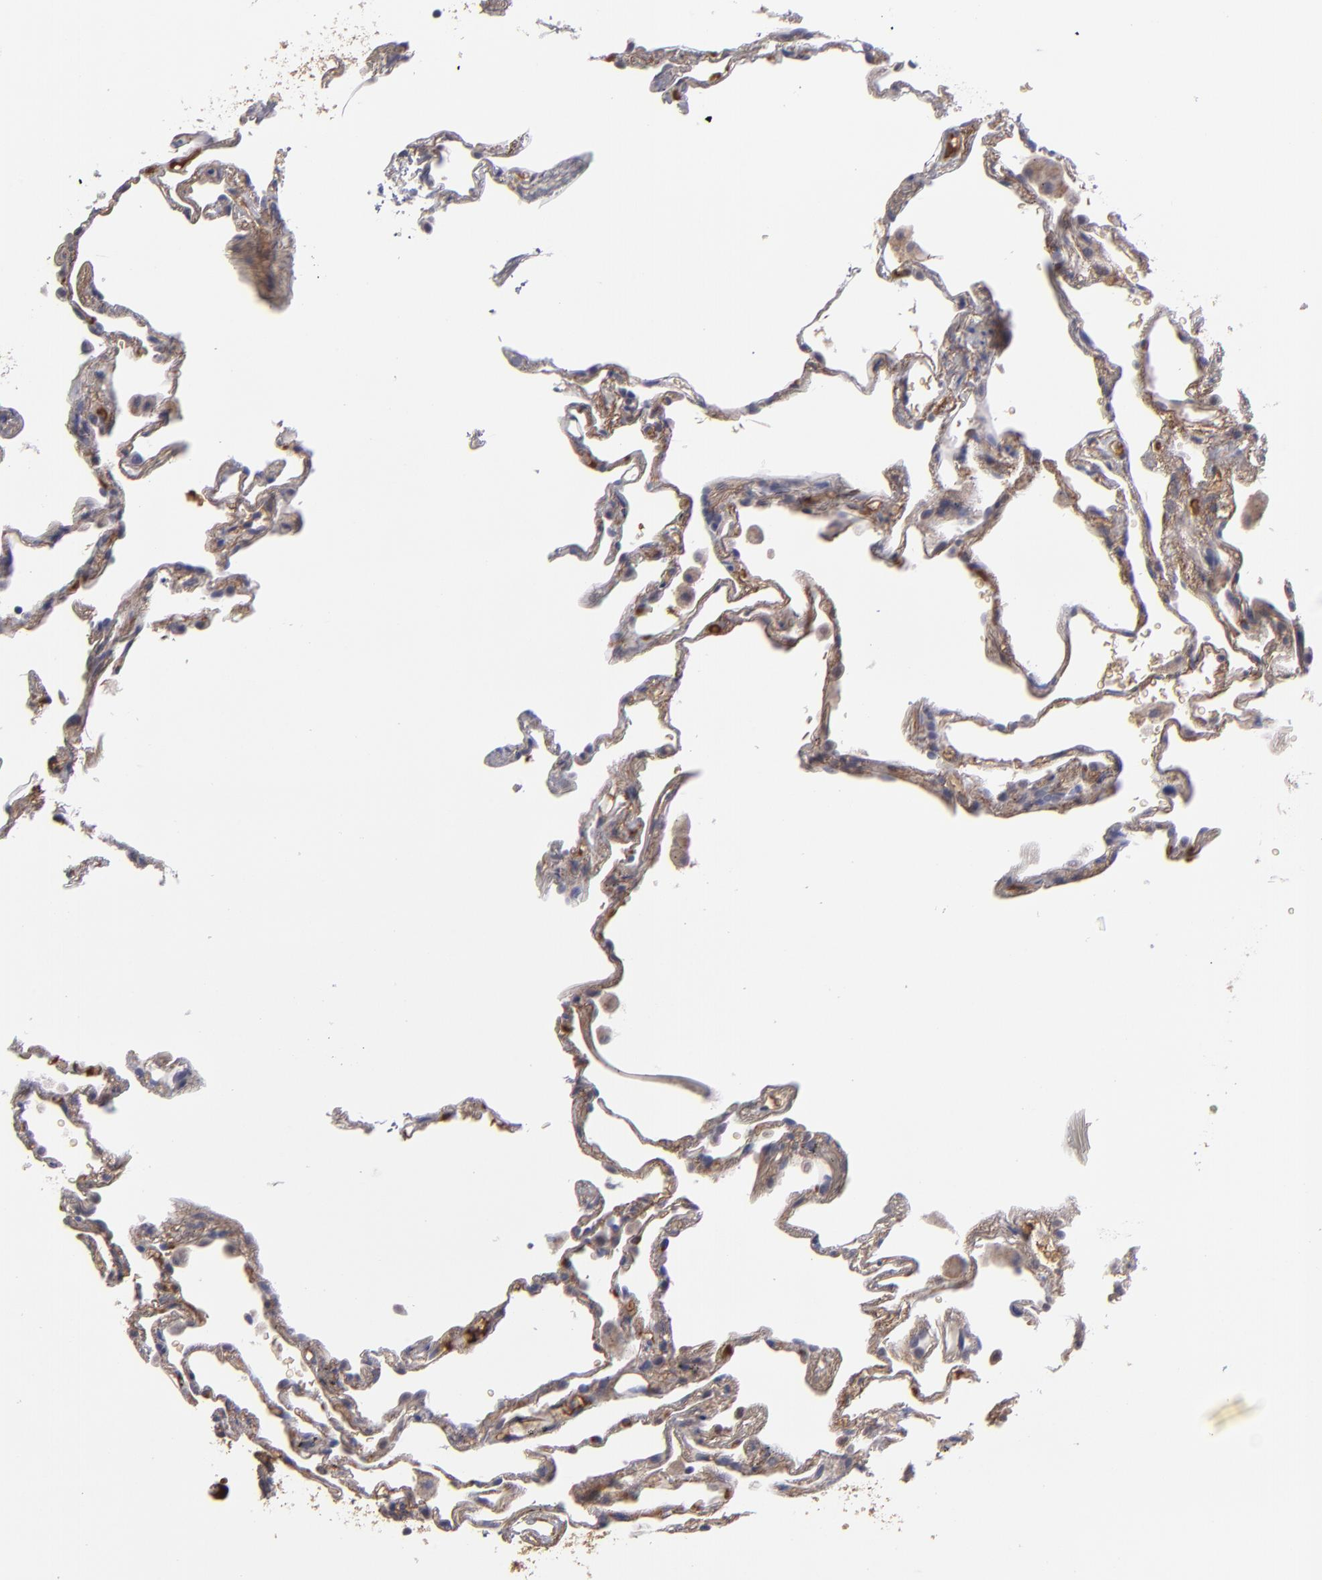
{"staining": {"intensity": "weak", "quantity": "<25%", "location": "cytoplasmic/membranous"}, "tissue": "lung", "cell_type": "Alveolar cells", "image_type": "normal", "snomed": [{"axis": "morphology", "description": "Normal tissue, NOS"}, {"axis": "morphology", "description": "Inflammation, NOS"}, {"axis": "topography", "description": "Lung"}], "caption": "Immunohistochemical staining of normal lung demonstrates no significant positivity in alveolar cells.", "gene": "ITIH4", "patient": {"sex": "male", "age": 69}}